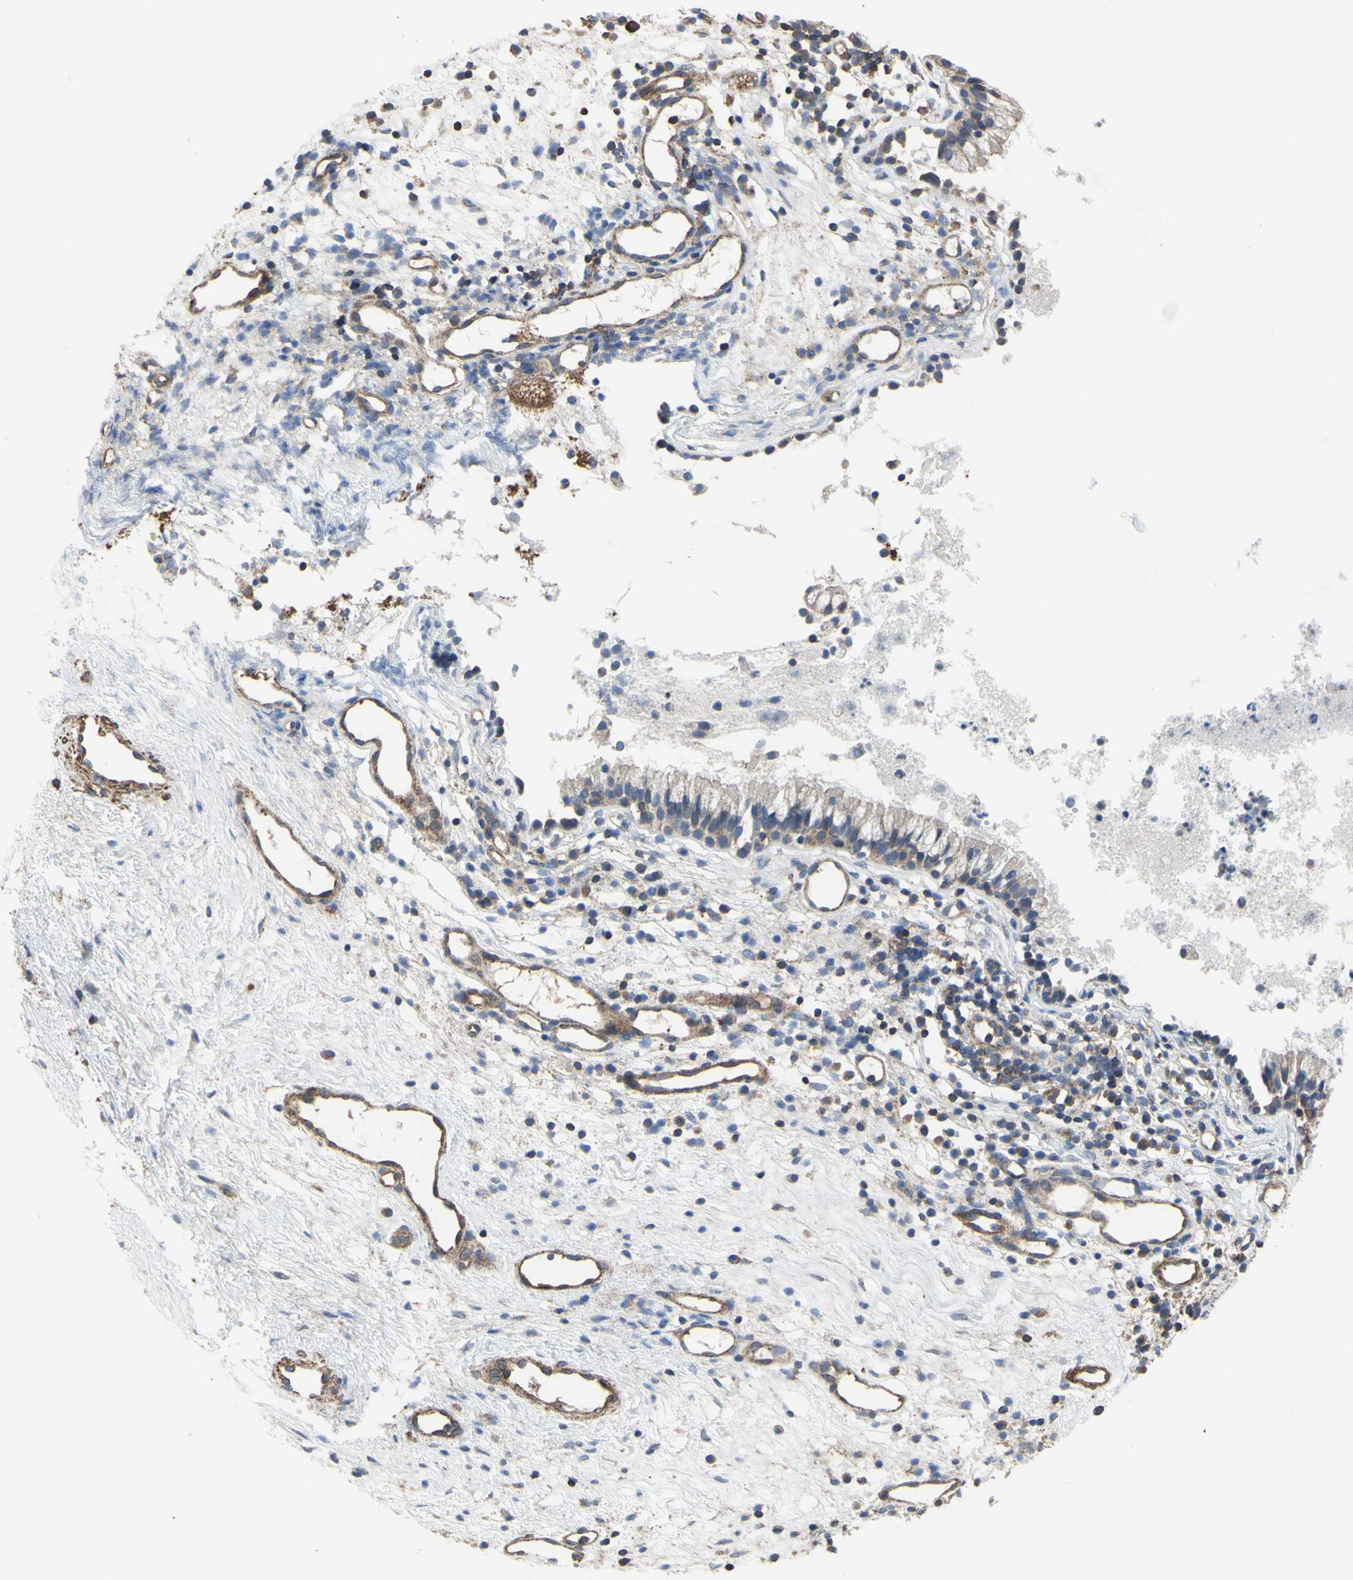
{"staining": {"intensity": "weak", "quantity": ">75%", "location": "cytoplasmic/membranous"}, "tissue": "nasopharynx", "cell_type": "Respiratory epithelial cells", "image_type": "normal", "snomed": [{"axis": "morphology", "description": "Normal tissue, NOS"}, {"axis": "topography", "description": "Nasopharynx"}], "caption": "Immunohistochemical staining of normal nasopharynx displays >75% levels of weak cytoplasmic/membranous protein positivity in about >75% of respiratory epithelial cells. (Stains: DAB (3,3'-diaminobenzidine) in brown, nuclei in blue, Microscopy: brightfield microscopy at high magnification).", "gene": "BECN1", "patient": {"sex": "male", "age": 21}}